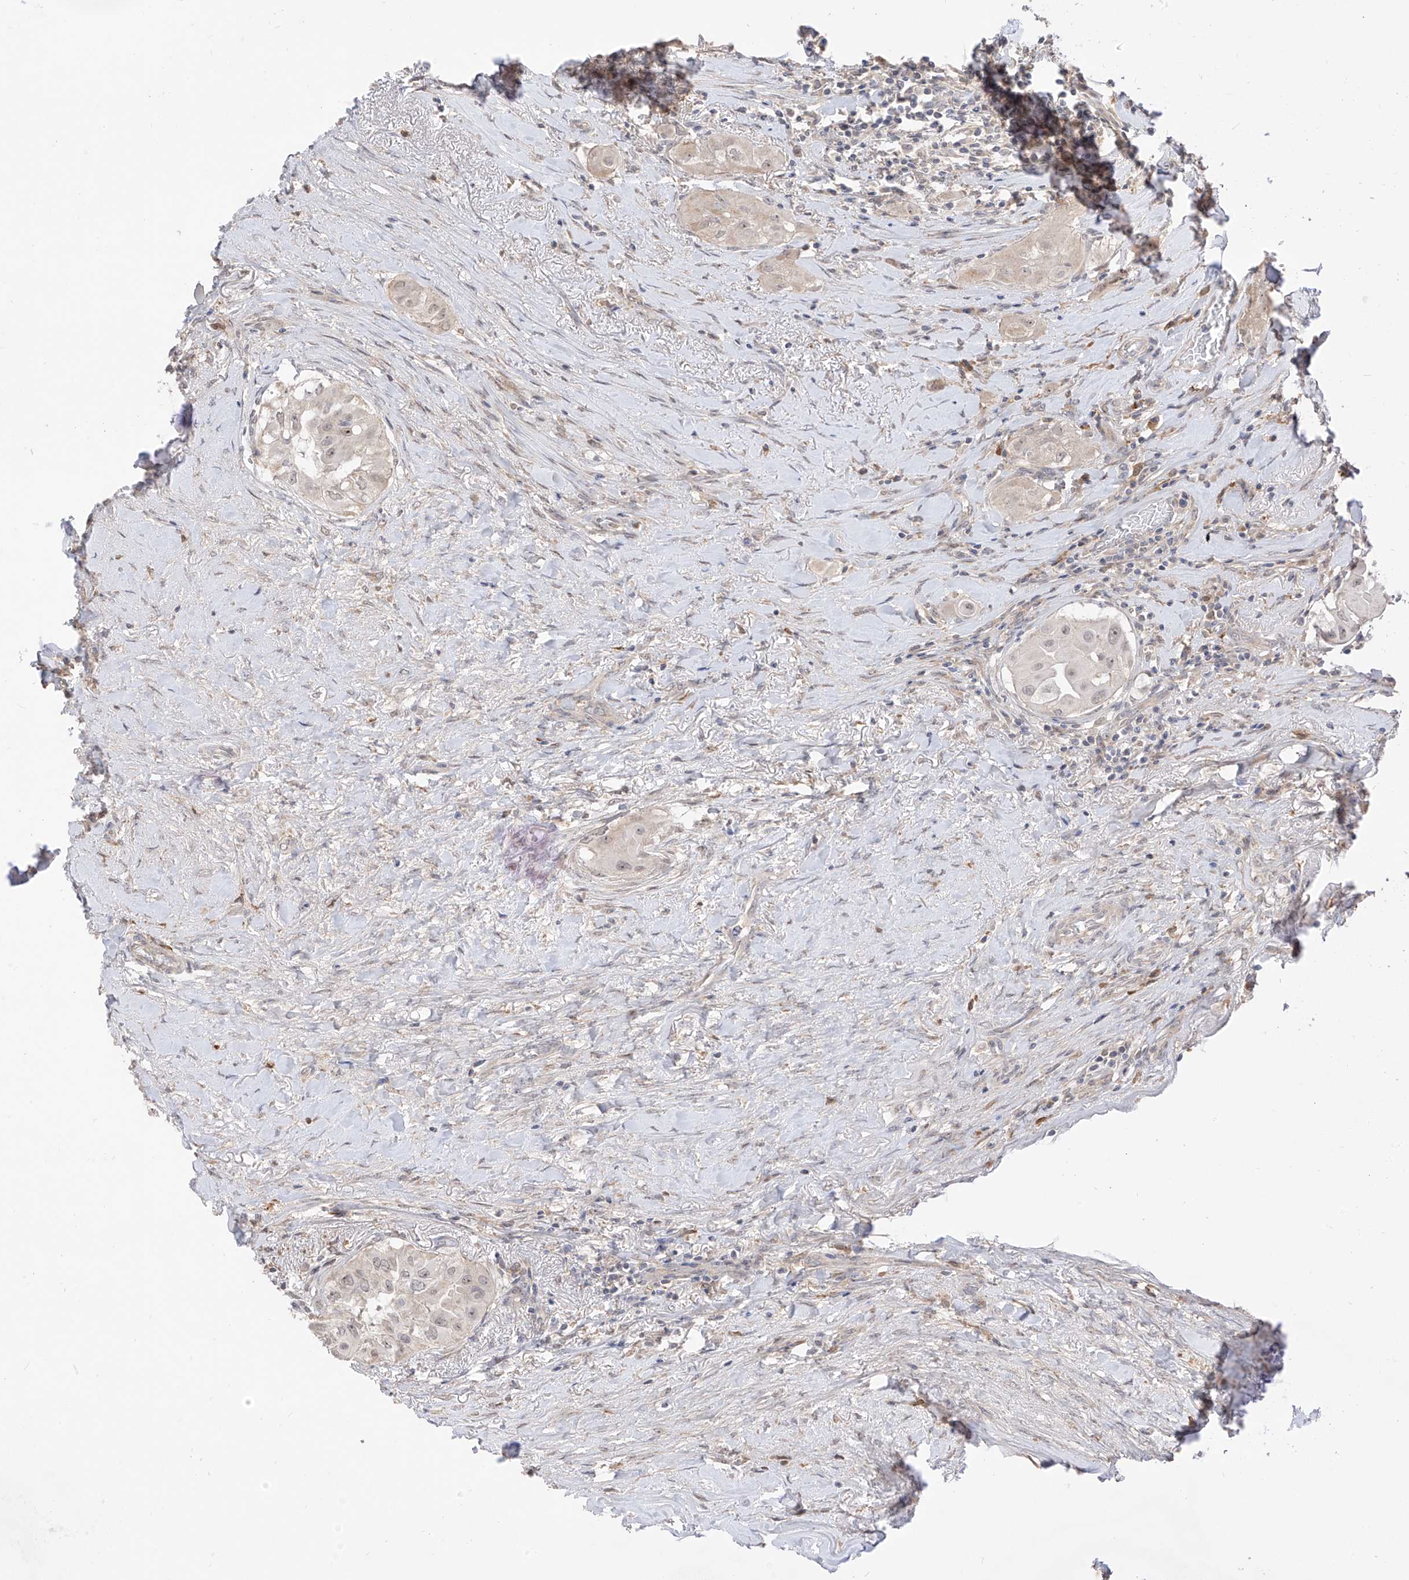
{"staining": {"intensity": "weak", "quantity": "<25%", "location": "nuclear"}, "tissue": "thyroid cancer", "cell_type": "Tumor cells", "image_type": "cancer", "snomed": [{"axis": "morphology", "description": "Papillary adenocarcinoma, NOS"}, {"axis": "topography", "description": "Thyroid gland"}], "caption": "Thyroid cancer was stained to show a protein in brown. There is no significant expression in tumor cells.", "gene": "LATS1", "patient": {"sex": "female", "age": 59}}